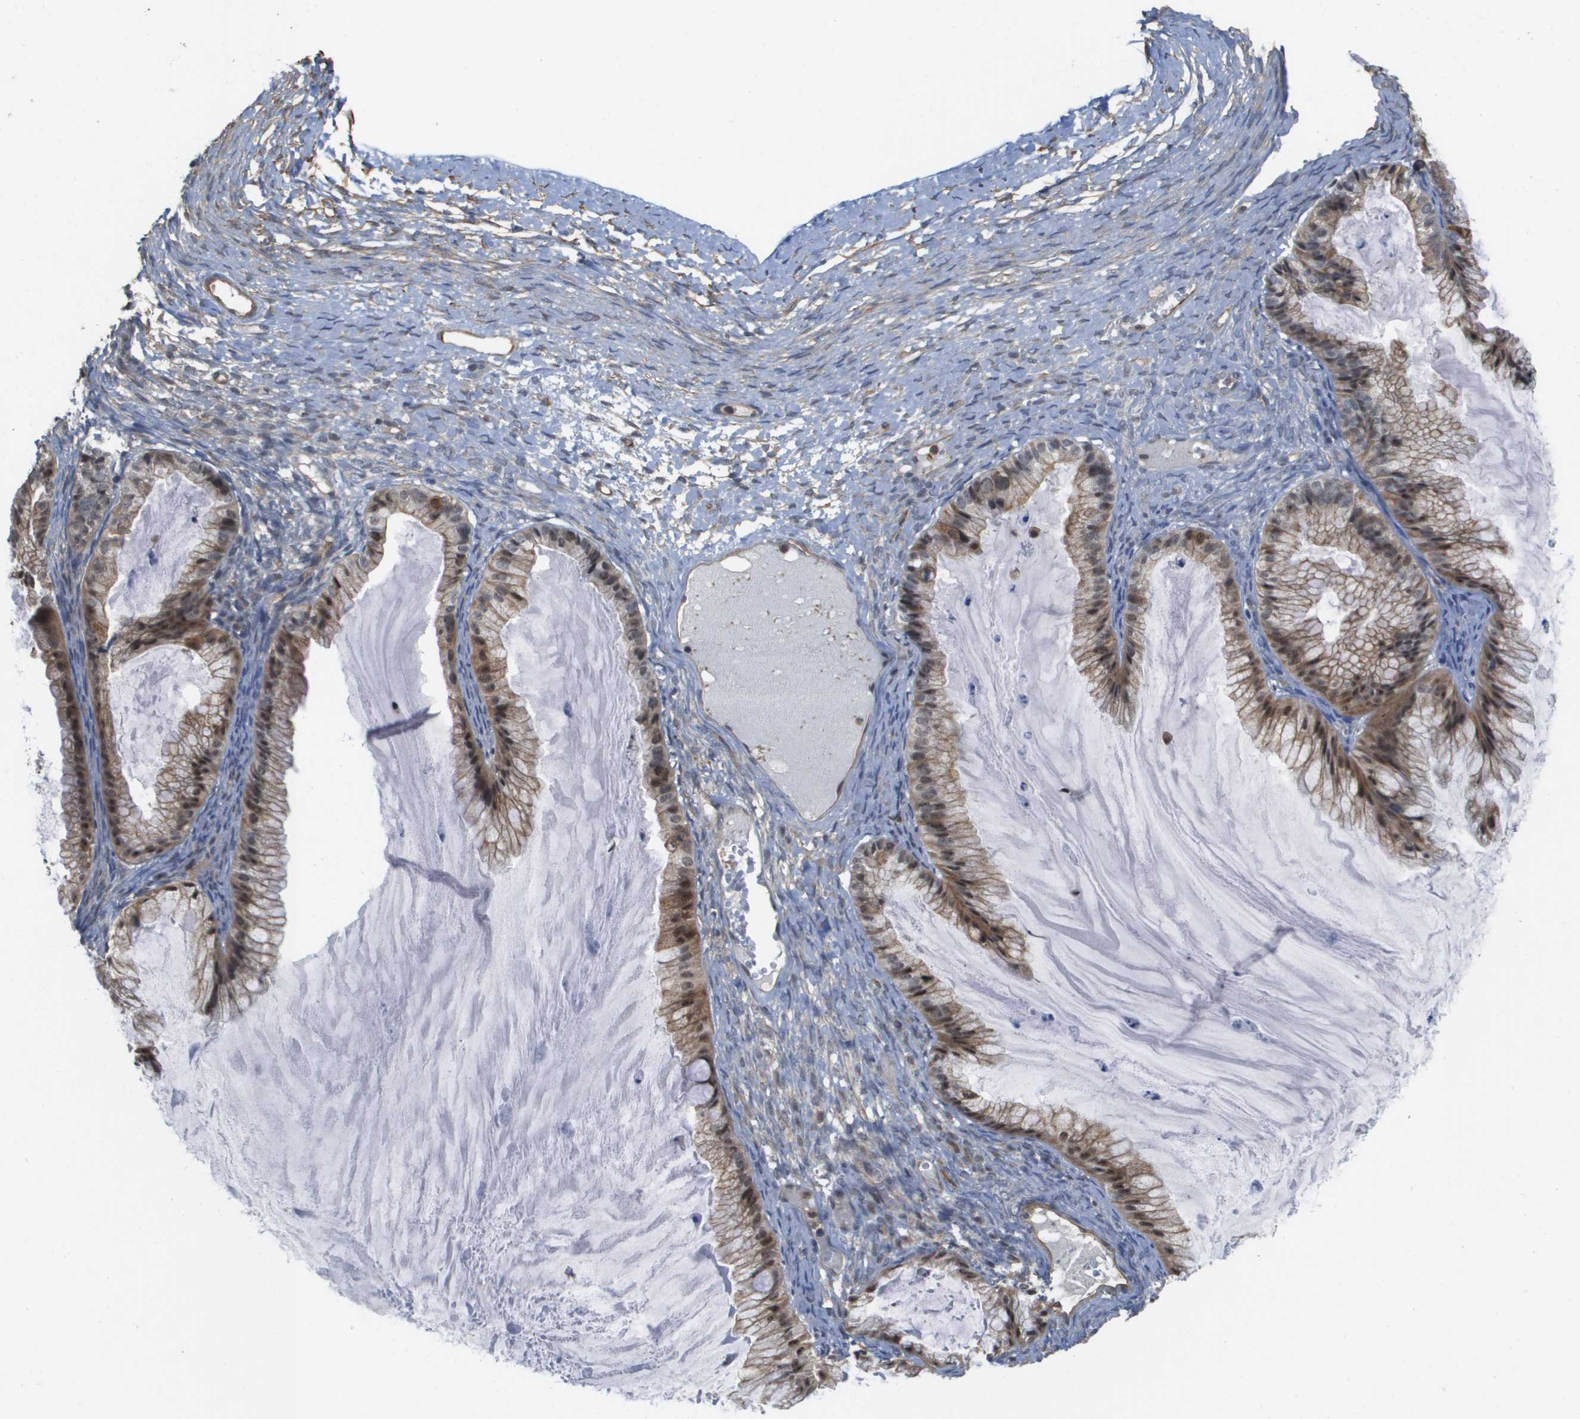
{"staining": {"intensity": "moderate", "quantity": "25%-75%", "location": "cytoplasmic/membranous,nuclear"}, "tissue": "ovarian cancer", "cell_type": "Tumor cells", "image_type": "cancer", "snomed": [{"axis": "morphology", "description": "Cystadenocarcinoma, mucinous, NOS"}, {"axis": "topography", "description": "Ovary"}], "caption": "DAB immunohistochemical staining of human ovarian cancer demonstrates moderate cytoplasmic/membranous and nuclear protein expression in about 25%-75% of tumor cells. Using DAB (3,3'-diaminobenzidine) (brown) and hematoxylin (blue) stains, captured at high magnification using brightfield microscopy.", "gene": "RNF112", "patient": {"sex": "female", "age": 57}}